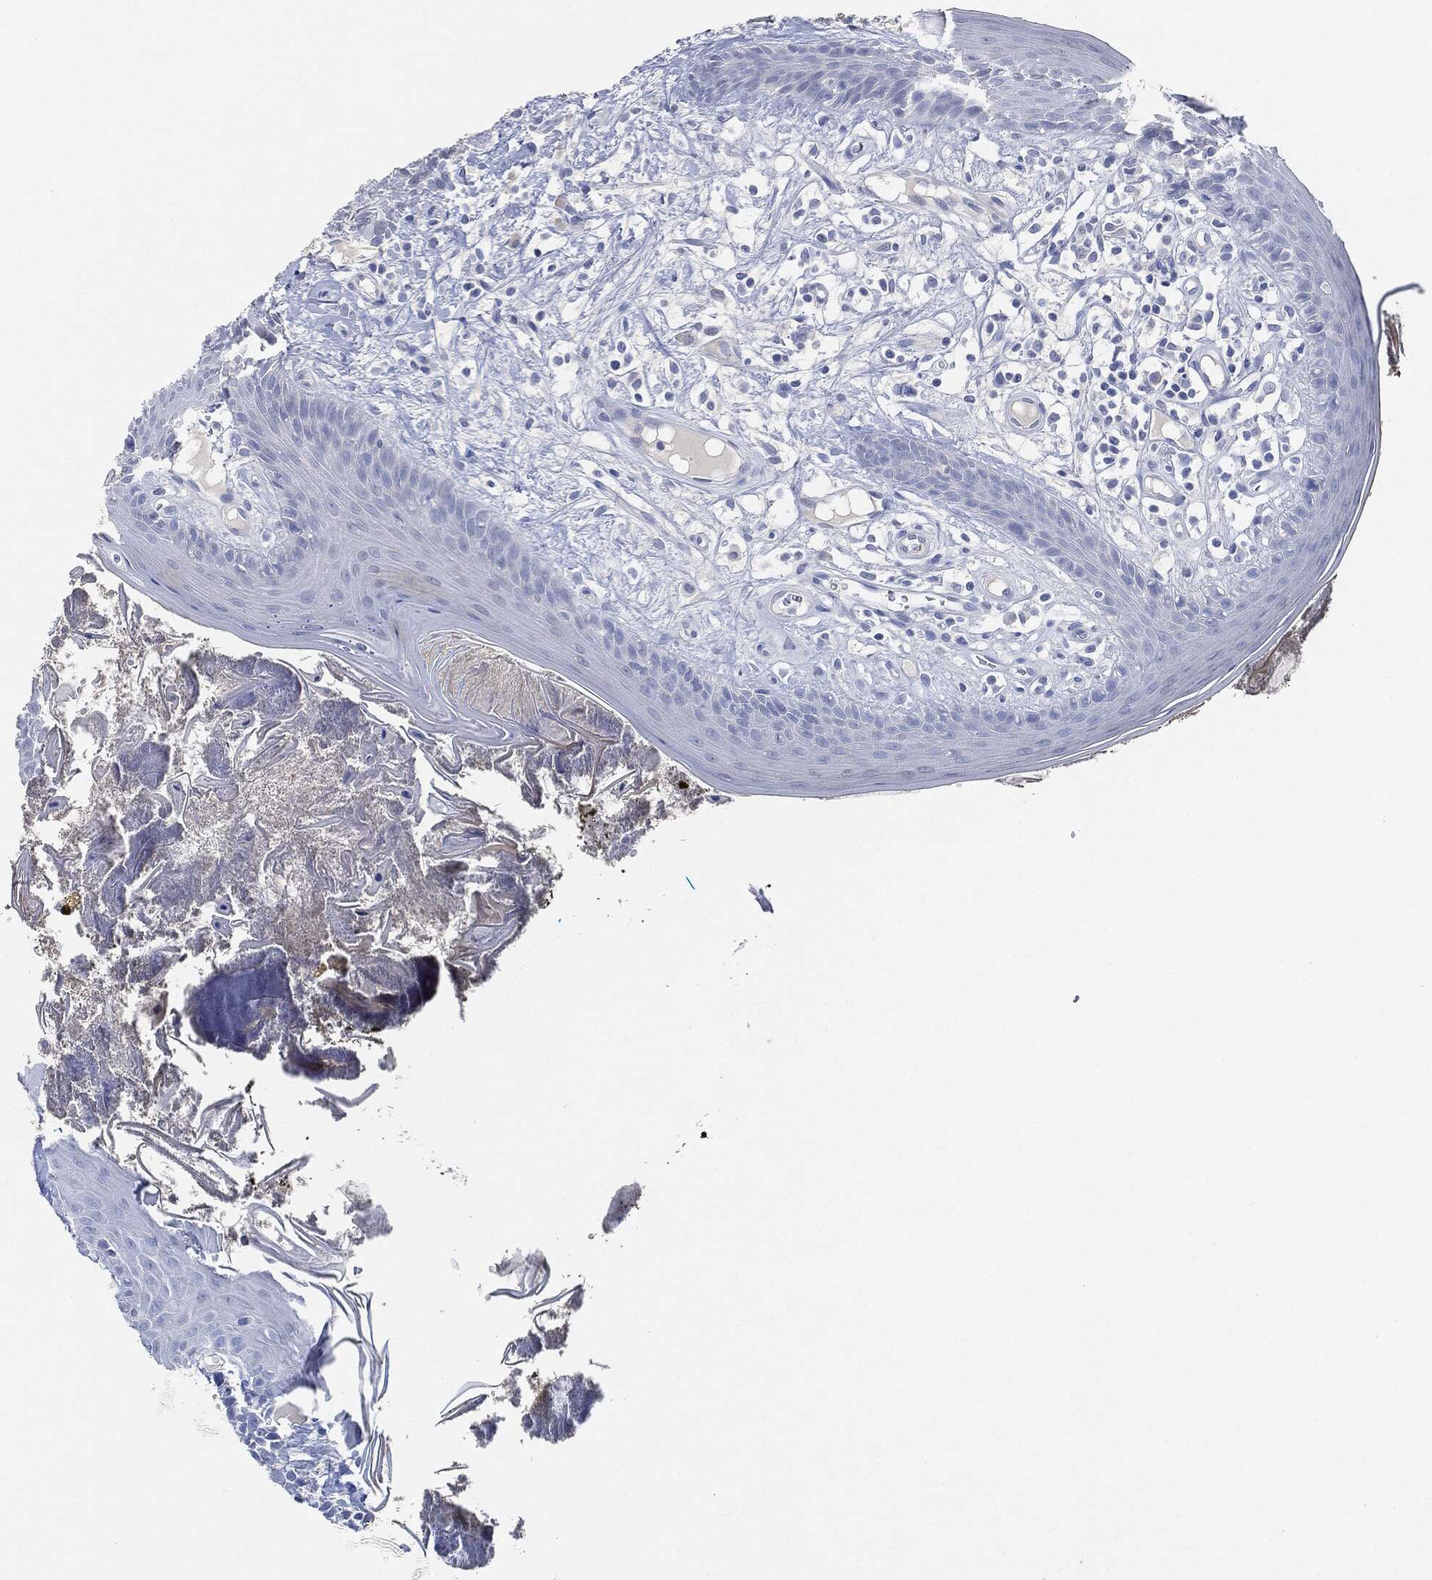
{"staining": {"intensity": "negative", "quantity": "none", "location": "none"}, "tissue": "oral mucosa", "cell_type": "Squamous epithelial cells", "image_type": "normal", "snomed": [{"axis": "morphology", "description": "Normal tissue, NOS"}, {"axis": "topography", "description": "Oral tissue"}], "caption": "High magnification brightfield microscopy of unremarkable oral mucosa stained with DAB (3,3'-diaminobenzidine) (brown) and counterstained with hematoxylin (blue): squamous epithelial cells show no significant positivity. The staining was performed using DAB (3,3'-diaminobenzidine) to visualize the protein expression in brown, while the nuclei were stained in blue with hematoxylin (Magnification: 20x).", "gene": "AFP", "patient": {"sex": "male", "age": 9}}